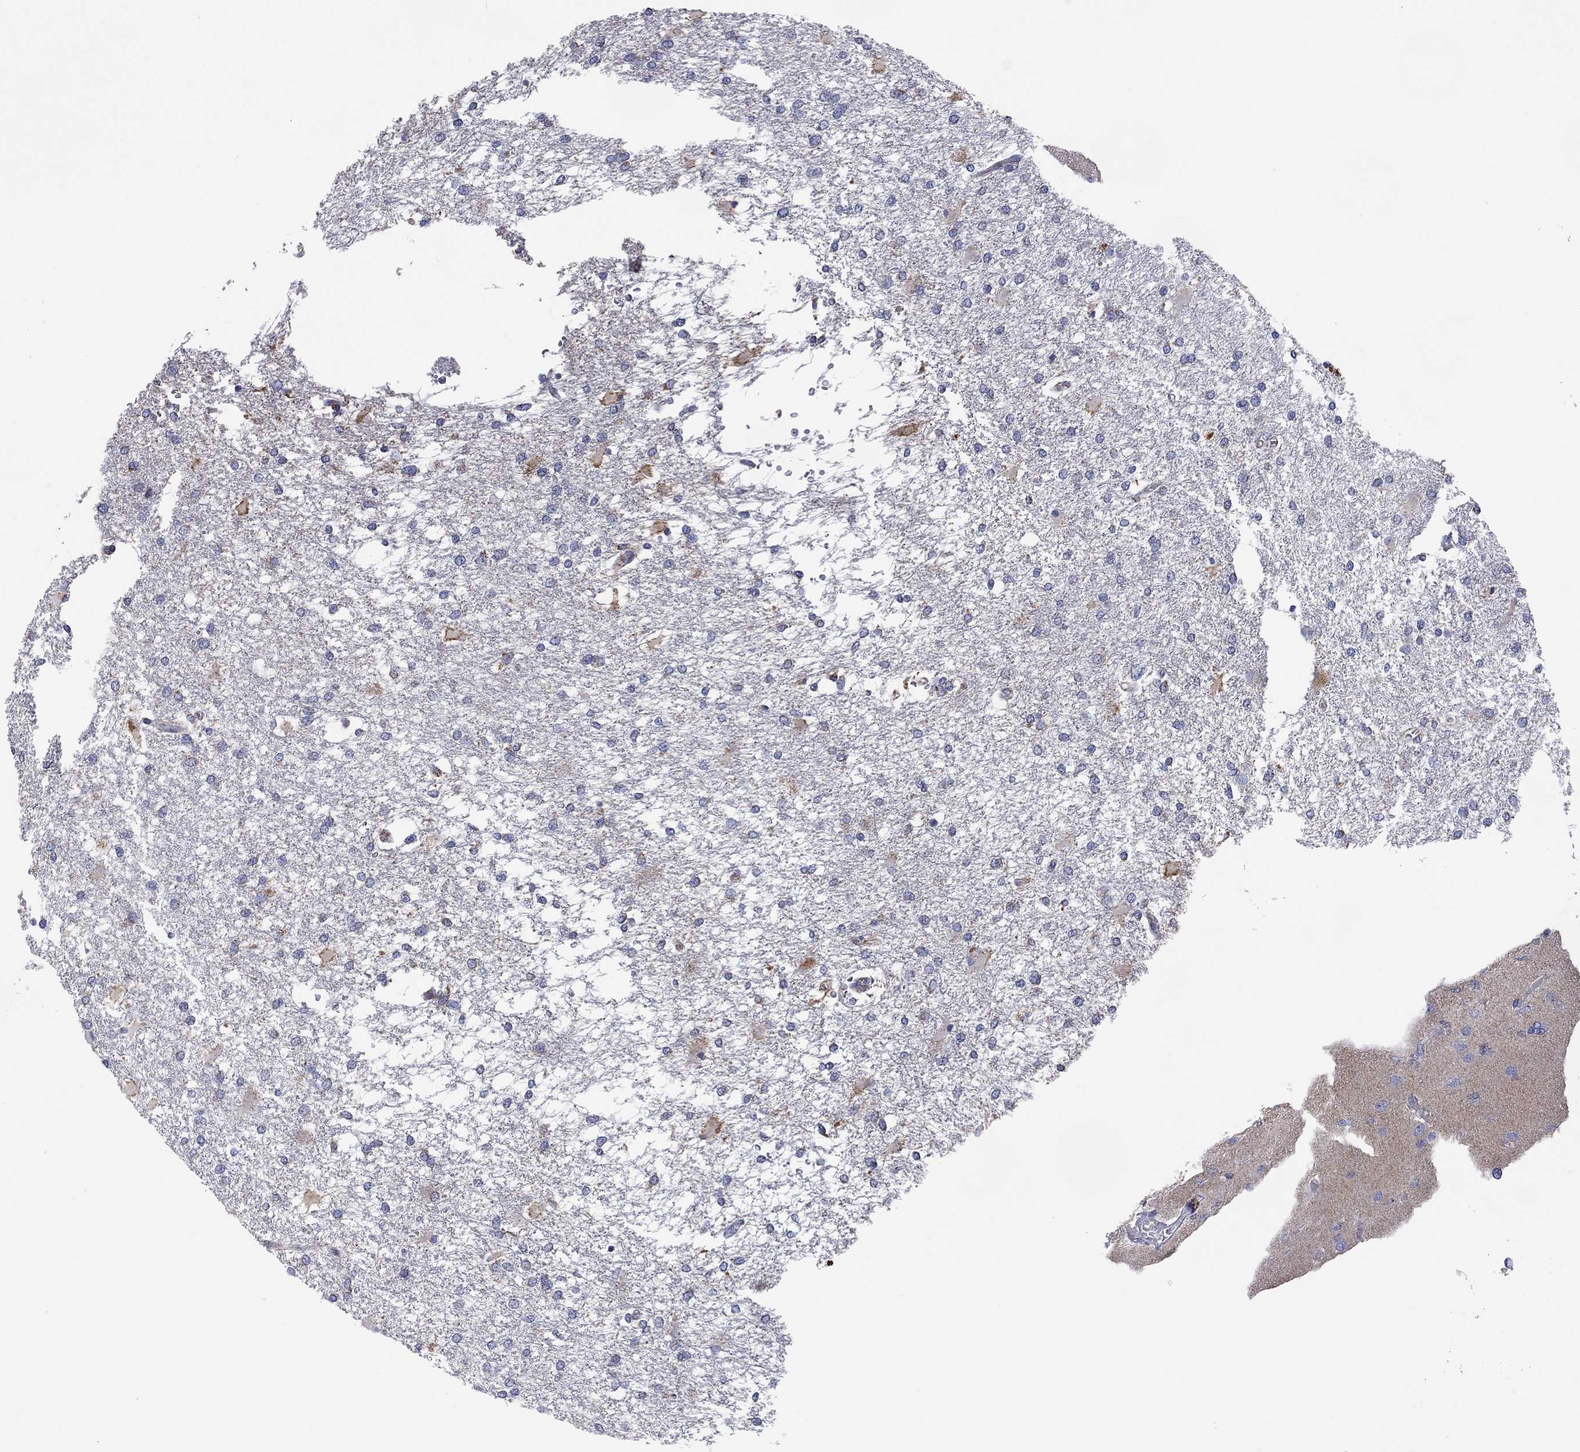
{"staining": {"intensity": "negative", "quantity": "none", "location": "none"}, "tissue": "glioma", "cell_type": "Tumor cells", "image_type": "cancer", "snomed": [{"axis": "morphology", "description": "Glioma, malignant, High grade"}, {"axis": "topography", "description": "Cerebral cortex"}], "caption": "IHC of human glioma reveals no staining in tumor cells. Nuclei are stained in blue.", "gene": "MGST3", "patient": {"sex": "male", "age": 79}}